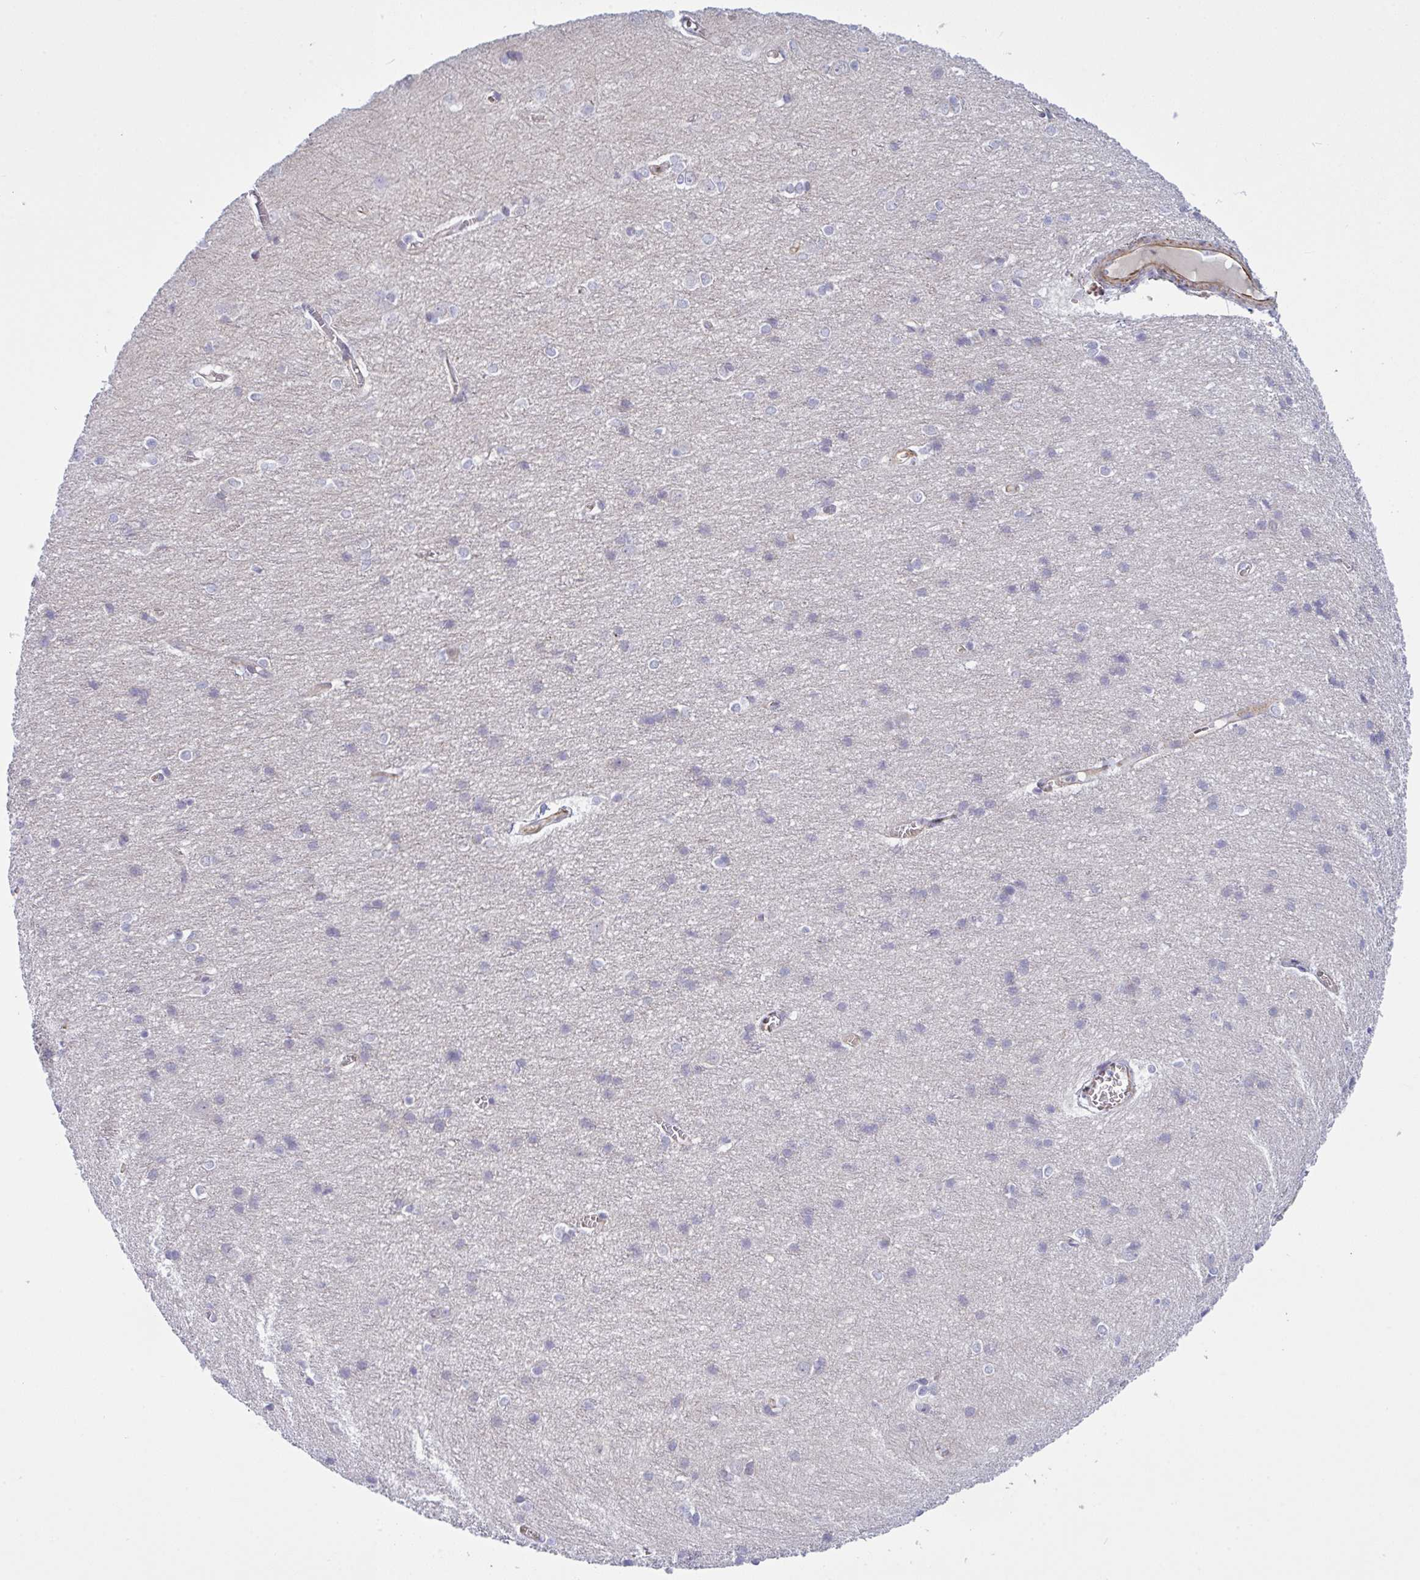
{"staining": {"intensity": "negative", "quantity": "none", "location": "none"}, "tissue": "cerebral cortex", "cell_type": "Endothelial cells", "image_type": "normal", "snomed": [{"axis": "morphology", "description": "Normal tissue, NOS"}, {"axis": "topography", "description": "Cerebral cortex"}], "caption": "Endothelial cells are negative for brown protein staining in unremarkable cerebral cortex. (Stains: DAB (3,3'-diaminobenzidine) IHC with hematoxylin counter stain, Microscopy: brightfield microscopy at high magnification).", "gene": "DCBLD1", "patient": {"sex": "male", "age": 37}}